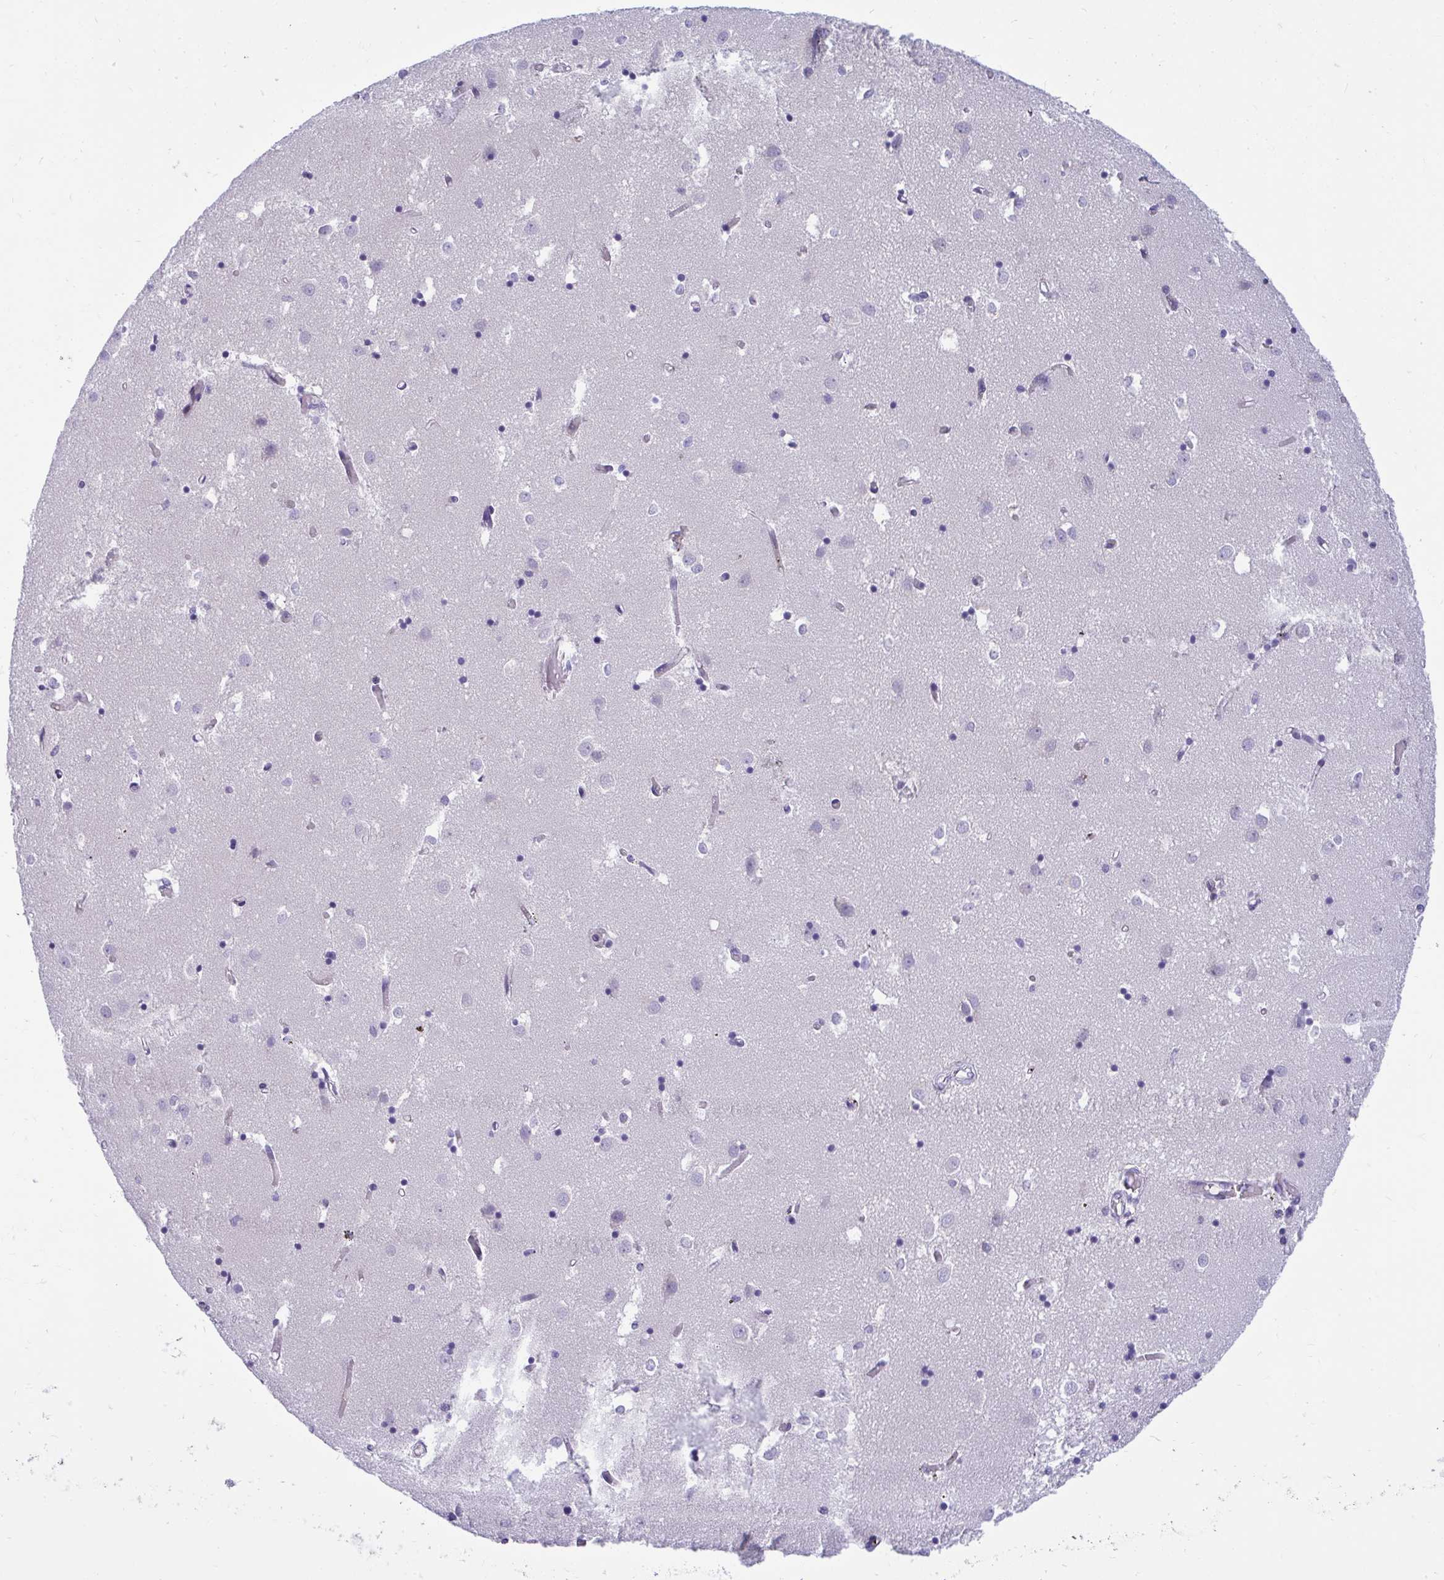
{"staining": {"intensity": "negative", "quantity": "none", "location": "none"}, "tissue": "caudate", "cell_type": "Glial cells", "image_type": "normal", "snomed": [{"axis": "morphology", "description": "Normal tissue, NOS"}, {"axis": "topography", "description": "Lateral ventricle wall"}], "caption": "Immunohistochemistry (IHC) of normal caudate exhibits no staining in glial cells.", "gene": "TSBP1", "patient": {"sex": "male", "age": 70}}